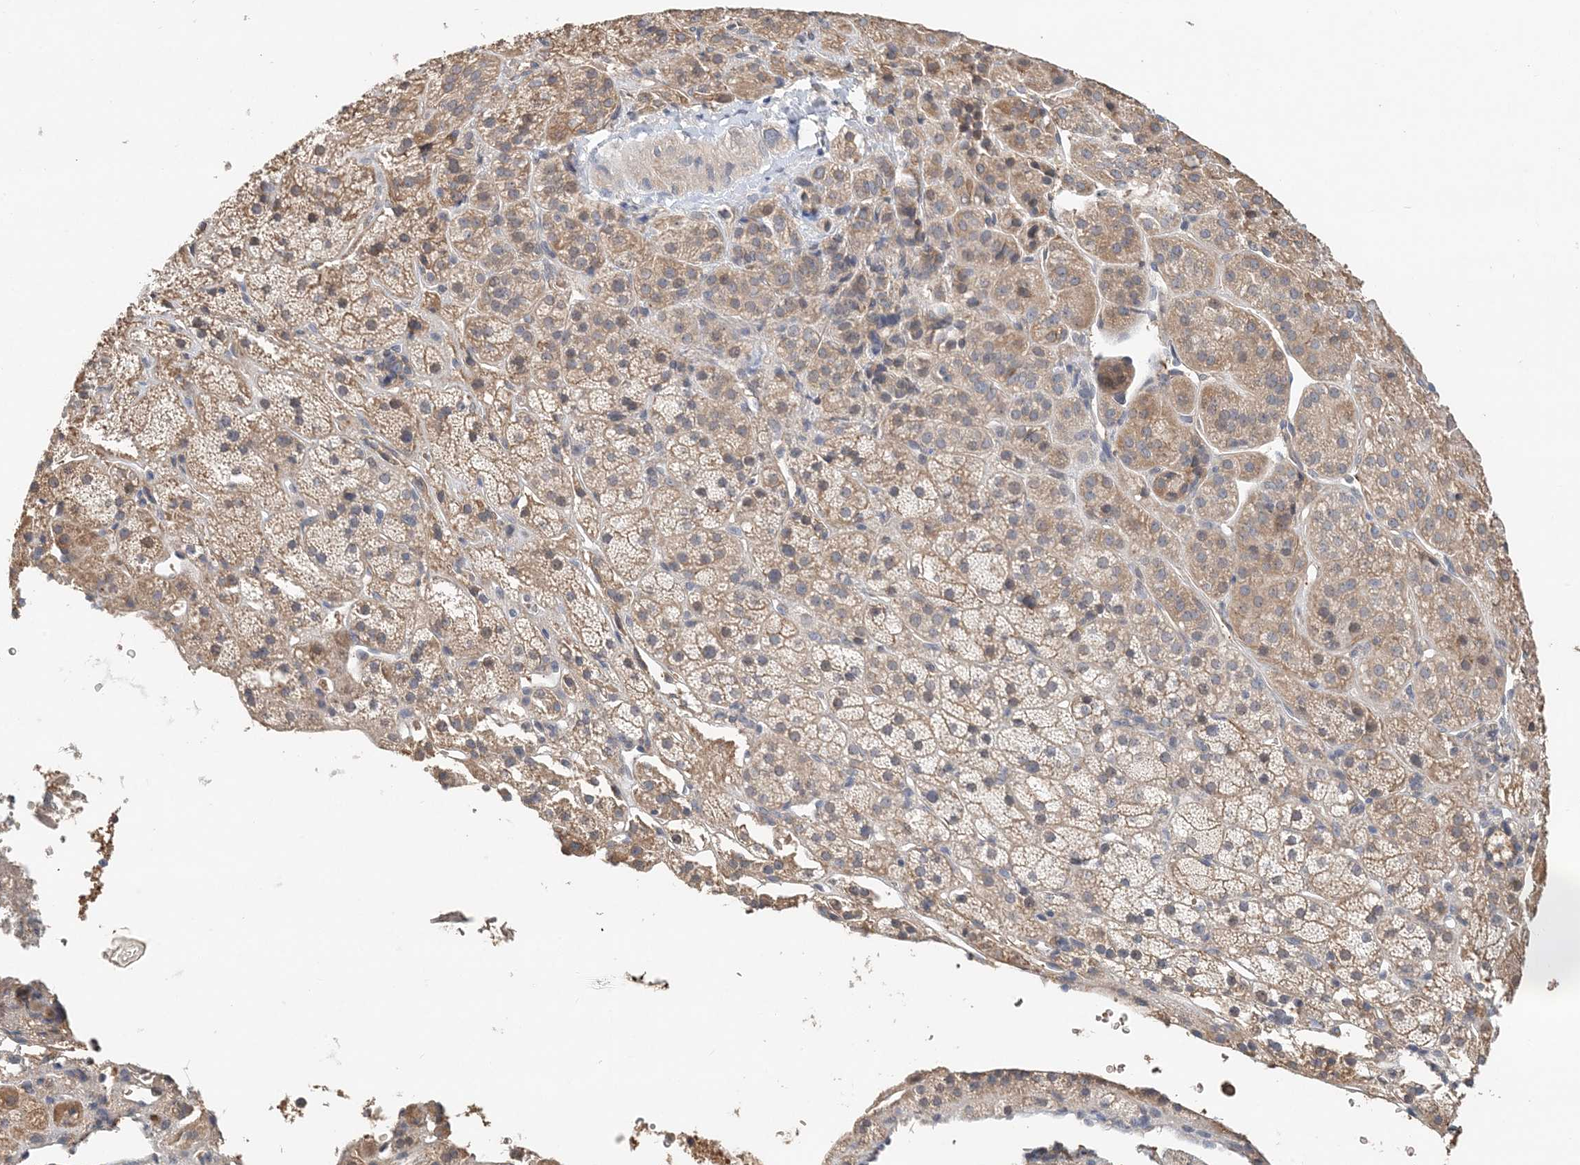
{"staining": {"intensity": "weak", "quantity": ">75%", "location": "cytoplasmic/membranous"}, "tissue": "adrenal gland", "cell_type": "Glandular cells", "image_type": "normal", "snomed": [{"axis": "morphology", "description": "Normal tissue, NOS"}, {"axis": "topography", "description": "Adrenal gland"}], "caption": "Protein expression analysis of unremarkable human adrenal gland reveals weak cytoplasmic/membranous staining in about >75% of glandular cells. Using DAB (3,3'-diaminobenzidine) (brown) and hematoxylin (blue) stains, captured at high magnification using brightfield microscopy.", "gene": "SYCP3", "patient": {"sex": "female", "age": 57}}